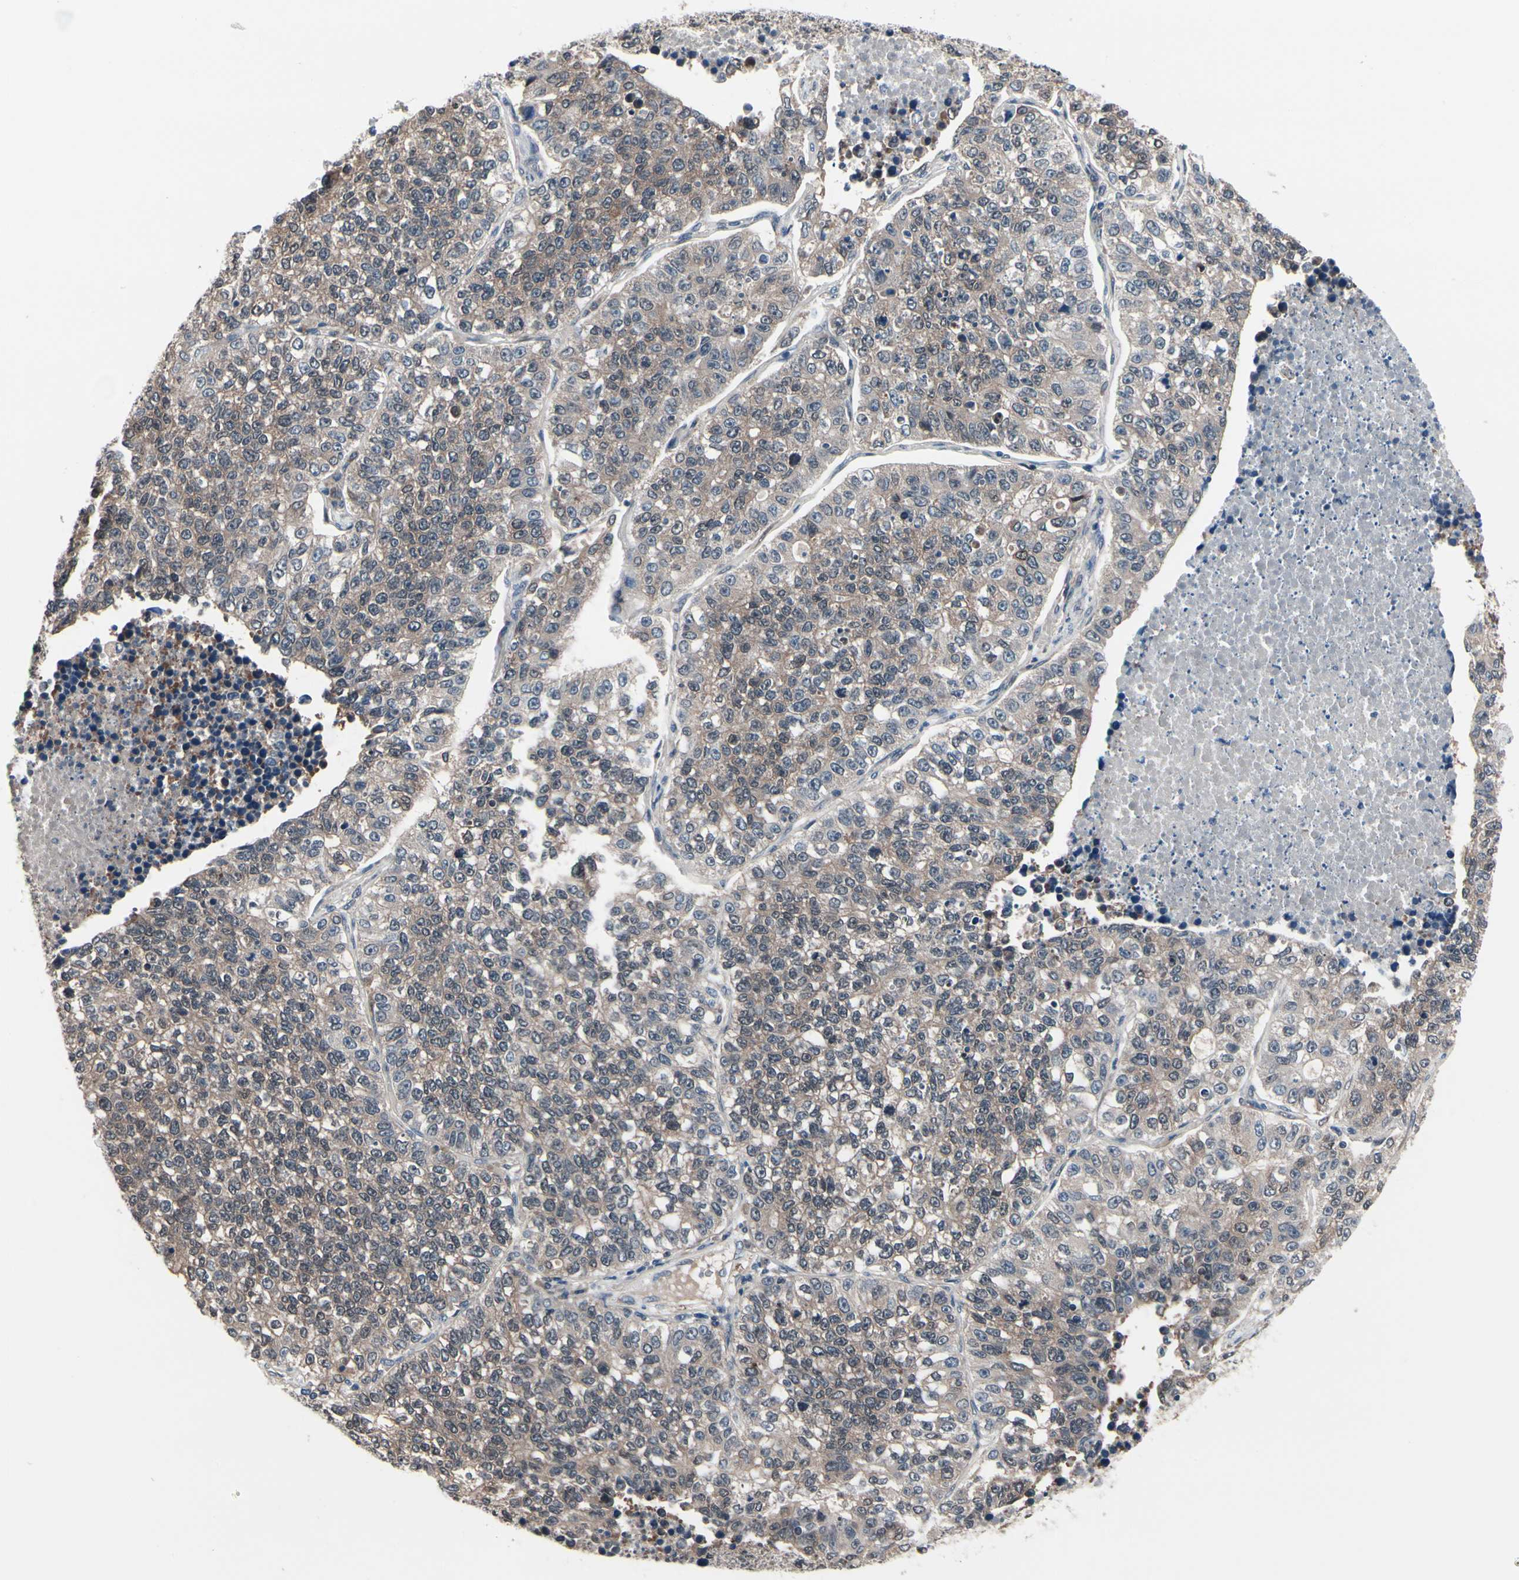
{"staining": {"intensity": "weak", "quantity": ">75%", "location": "cytoplasmic/membranous"}, "tissue": "lung cancer", "cell_type": "Tumor cells", "image_type": "cancer", "snomed": [{"axis": "morphology", "description": "Adenocarcinoma, NOS"}, {"axis": "topography", "description": "Lung"}], "caption": "Immunohistochemical staining of human lung cancer (adenocarcinoma) exhibits low levels of weak cytoplasmic/membranous staining in about >75% of tumor cells.", "gene": "PRDX6", "patient": {"sex": "male", "age": 49}}